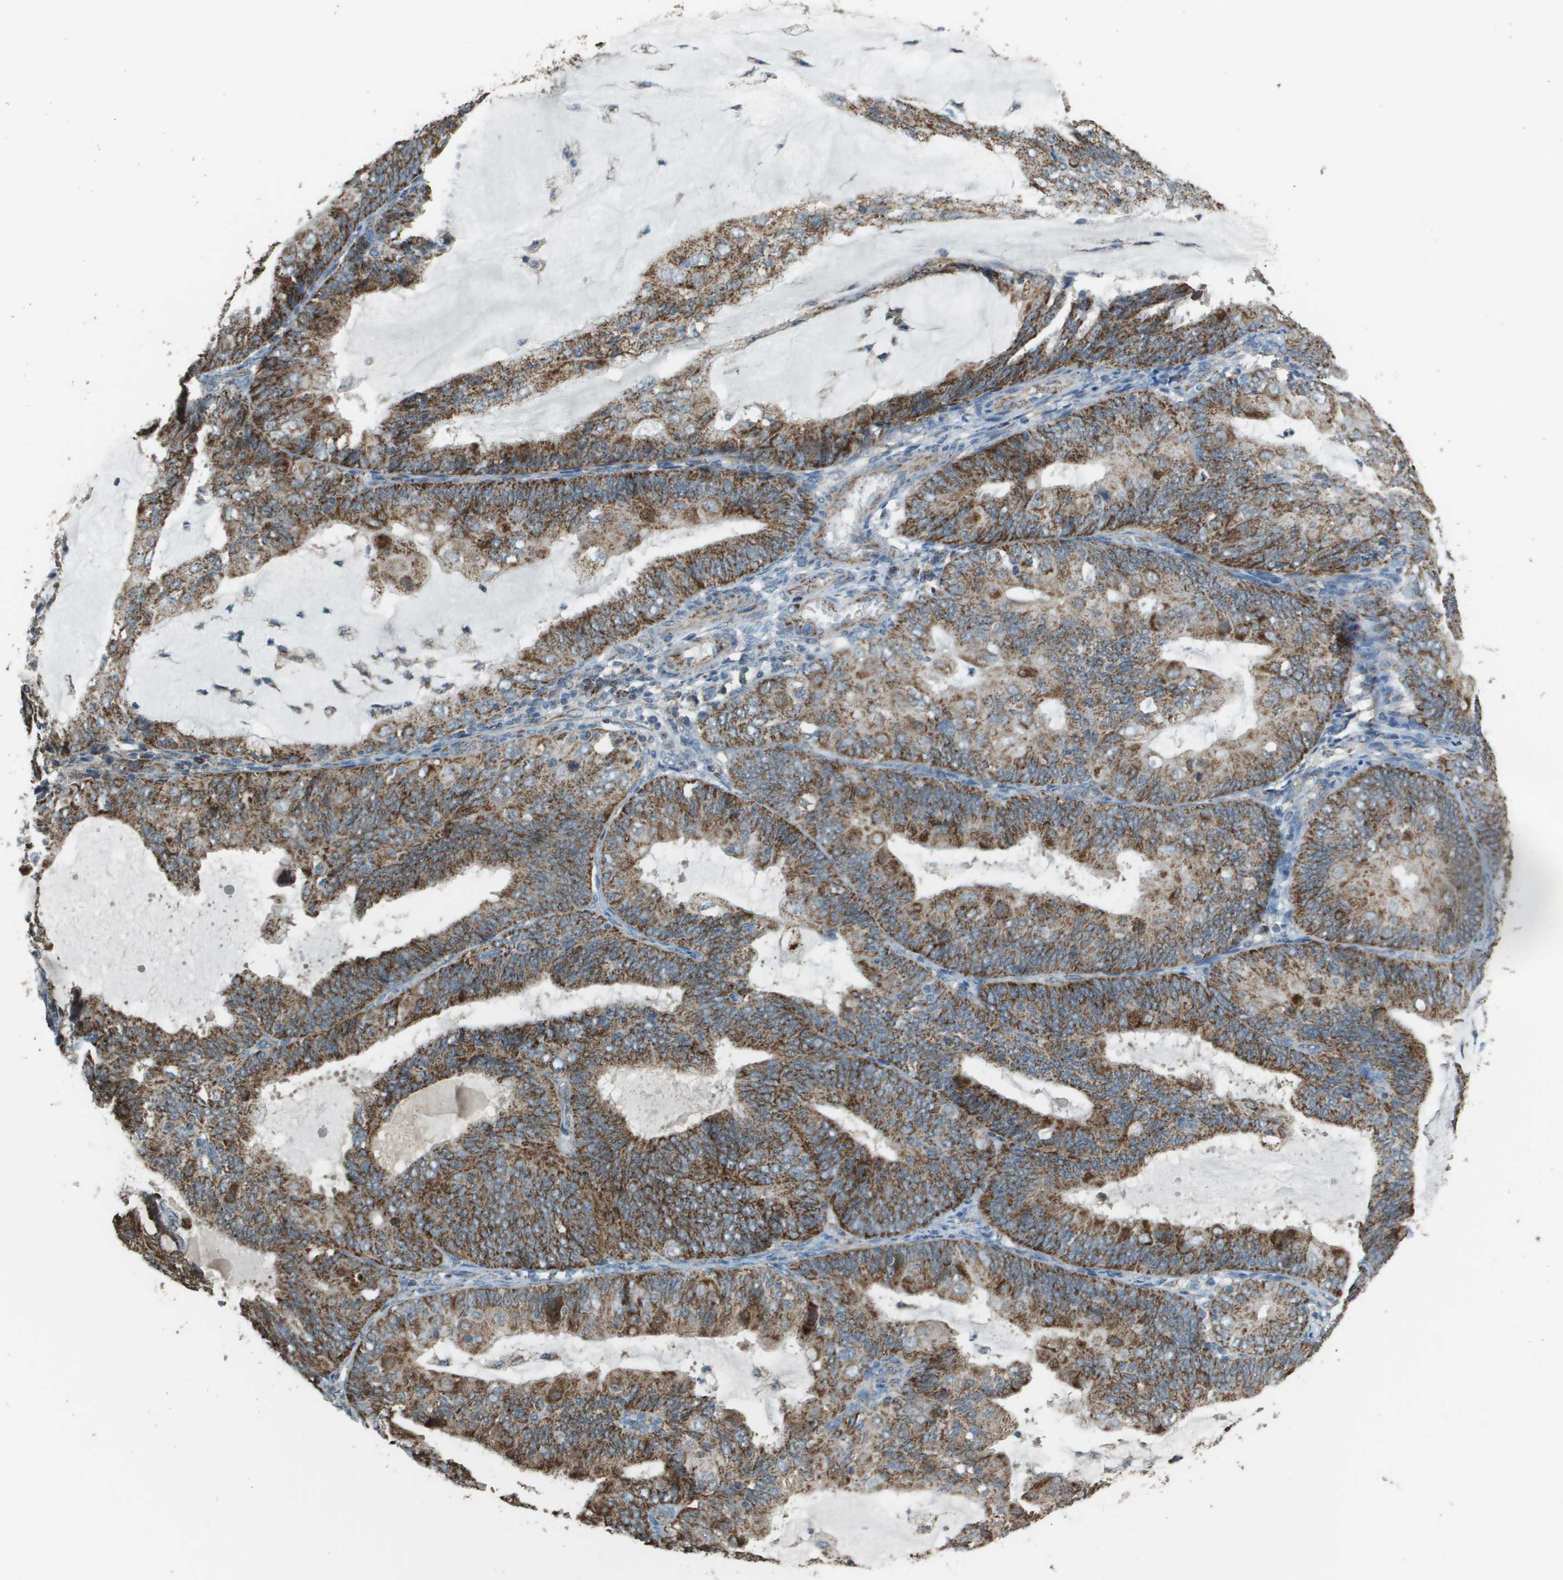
{"staining": {"intensity": "strong", "quantity": ">75%", "location": "cytoplasmic/membranous"}, "tissue": "endometrial cancer", "cell_type": "Tumor cells", "image_type": "cancer", "snomed": [{"axis": "morphology", "description": "Adenocarcinoma, NOS"}, {"axis": "topography", "description": "Endometrium"}], "caption": "Strong cytoplasmic/membranous positivity is appreciated in approximately >75% of tumor cells in endometrial cancer. The staining was performed using DAB (3,3'-diaminobenzidine) to visualize the protein expression in brown, while the nuclei were stained in blue with hematoxylin (Magnification: 20x).", "gene": "FH", "patient": {"sex": "female", "age": 81}}